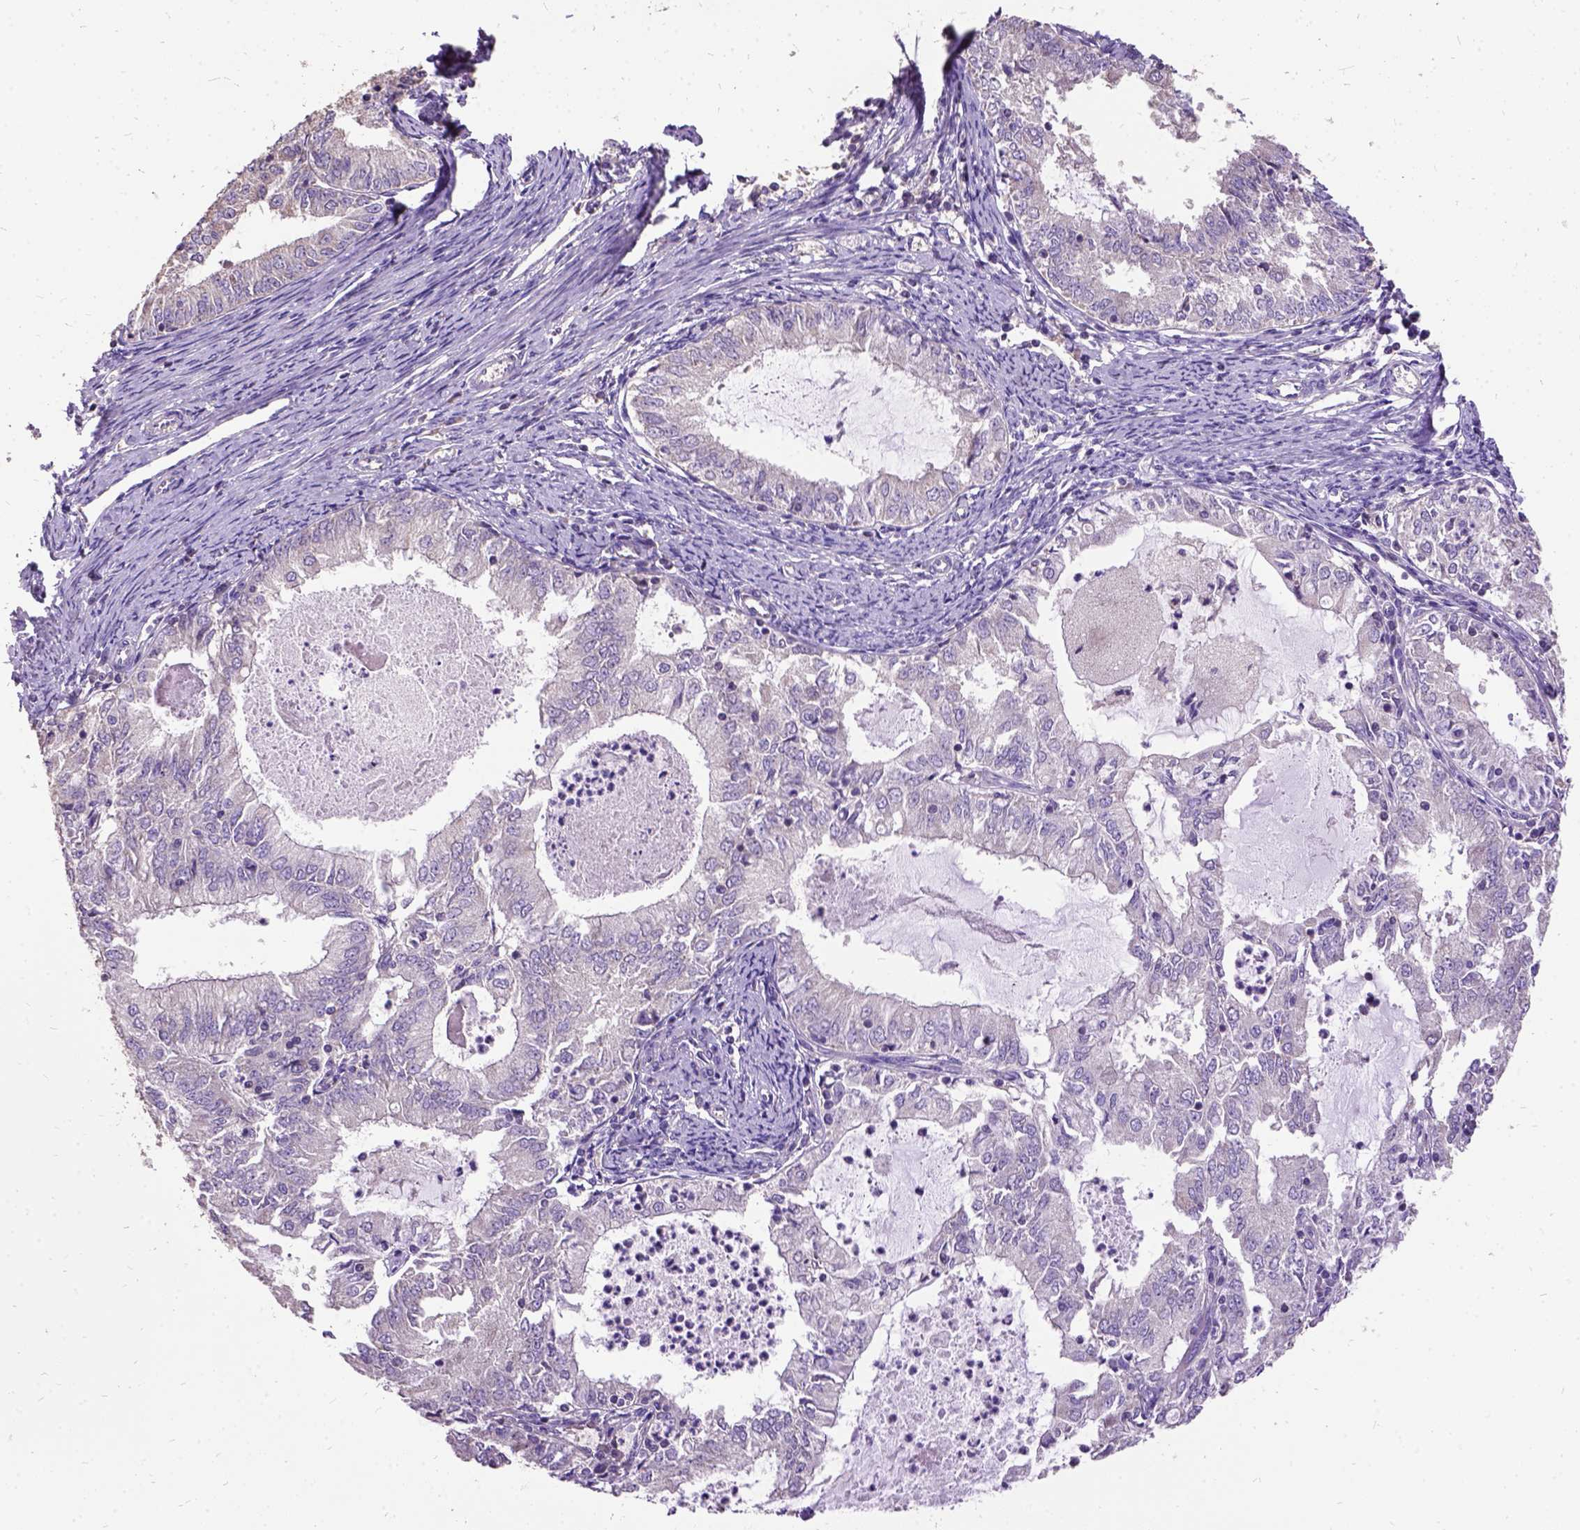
{"staining": {"intensity": "negative", "quantity": "none", "location": "none"}, "tissue": "endometrial cancer", "cell_type": "Tumor cells", "image_type": "cancer", "snomed": [{"axis": "morphology", "description": "Adenocarcinoma, NOS"}, {"axis": "topography", "description": "Endometrium"}], "caption": "This is an immunohistochemistry (IHC) image of endometrial cancer (adenocarcinoma). There is no expression in tumor cells.", "gene": "DQX1", "patient": {"sex": "female", "age": 57}}